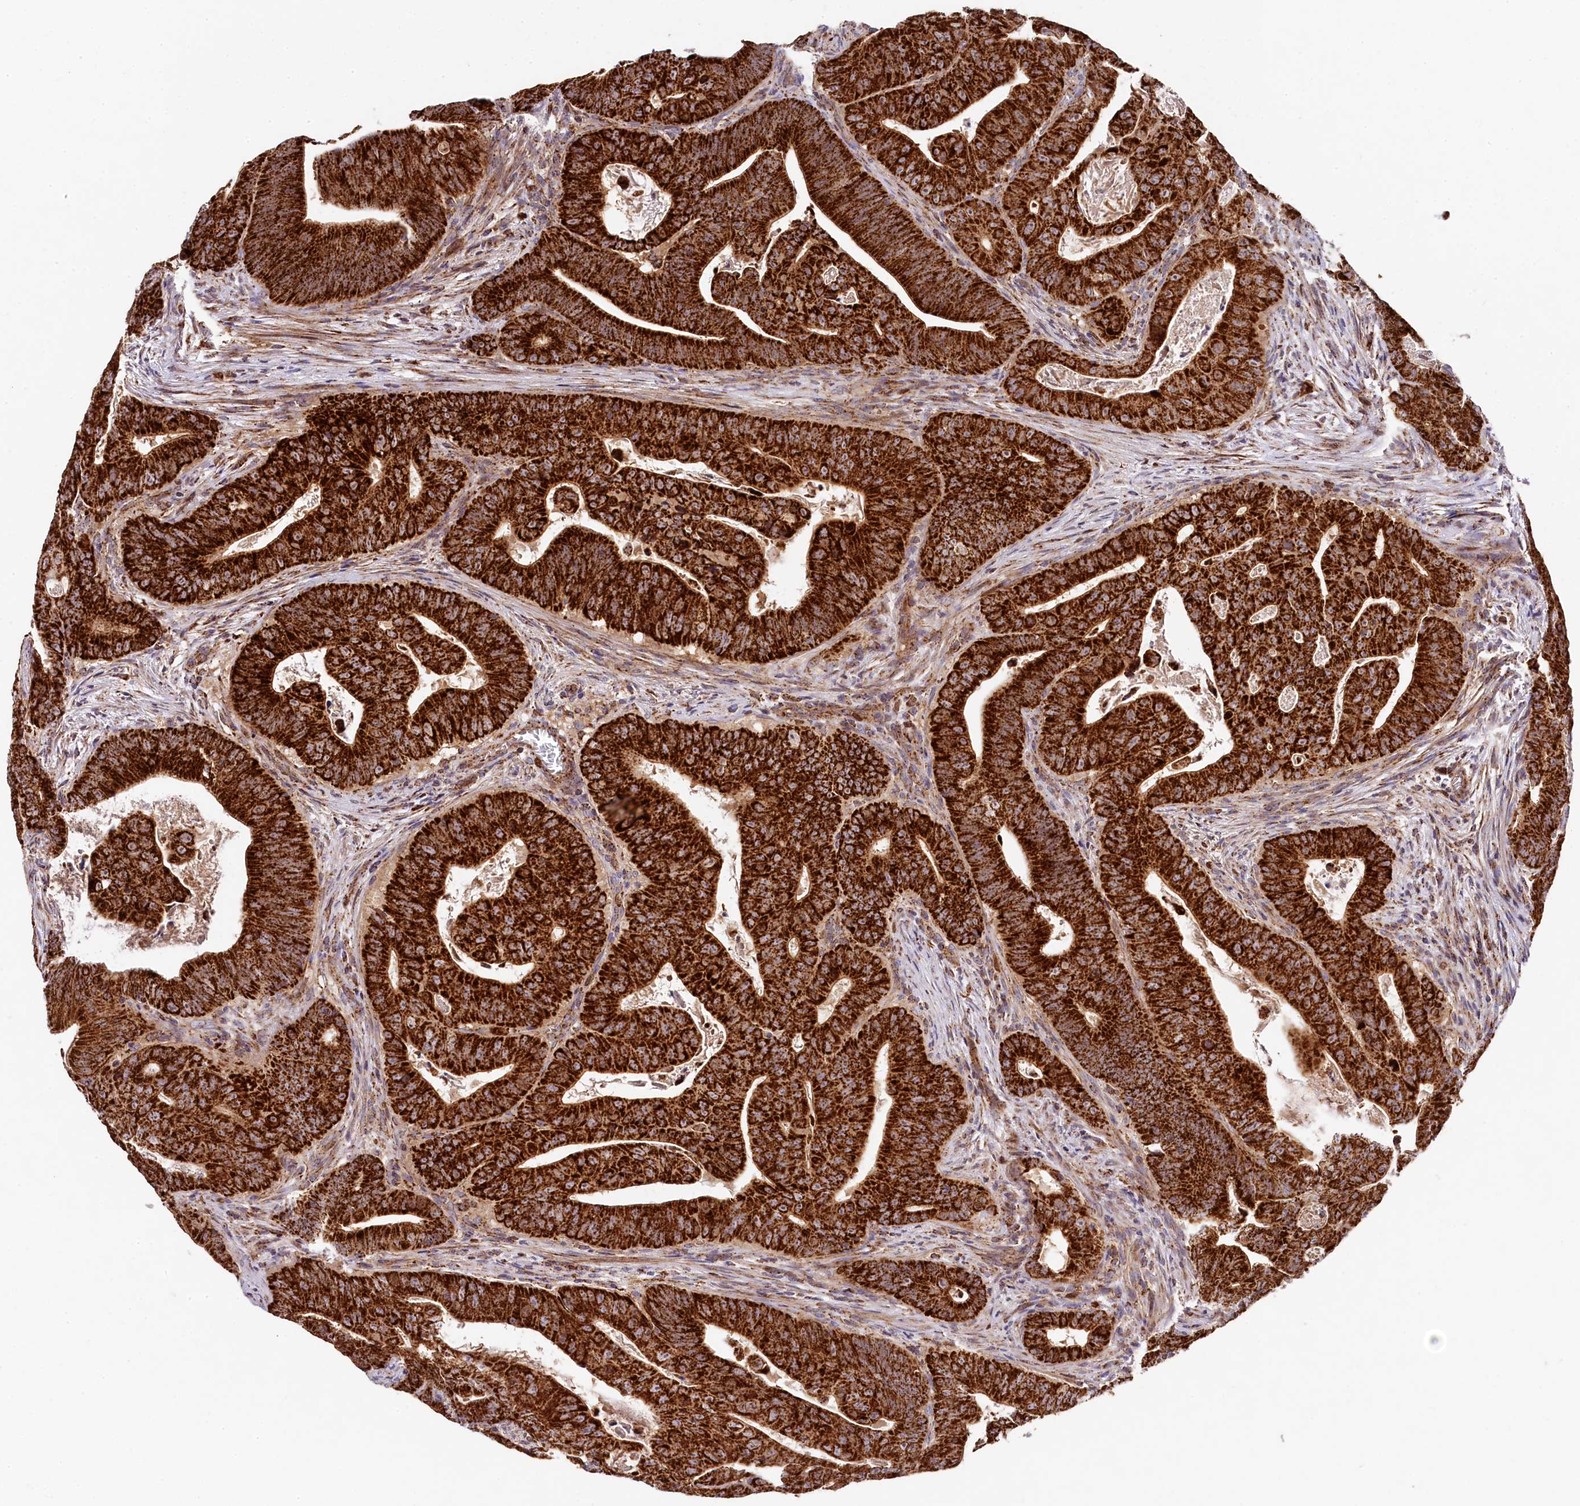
{"staining": {"intensity": "strong", "quantity": ">75%", "location": "cytoplasmic/membranous"}, "tissue": "colorectal cancer", "cell_type": "Tumor cells", "image_type": "cancer", "snomed": [{"axis": "morphology", "description": "Adenocarcinoma, NOS"}, {"axis": "topography", "description": "Rectum"}], "caption": "Tumor cells exhibit high levels of strong cytoplasmic/membranous expression in approximately >75% of cells in adenocarcinoma (colorectal). (DAB (3,3'-diaminobenzidine) = brown stain, brightfield microscopy at high magnification).", "gene": "CLYBL", "patient": {"sex": "female", "age": 75}}